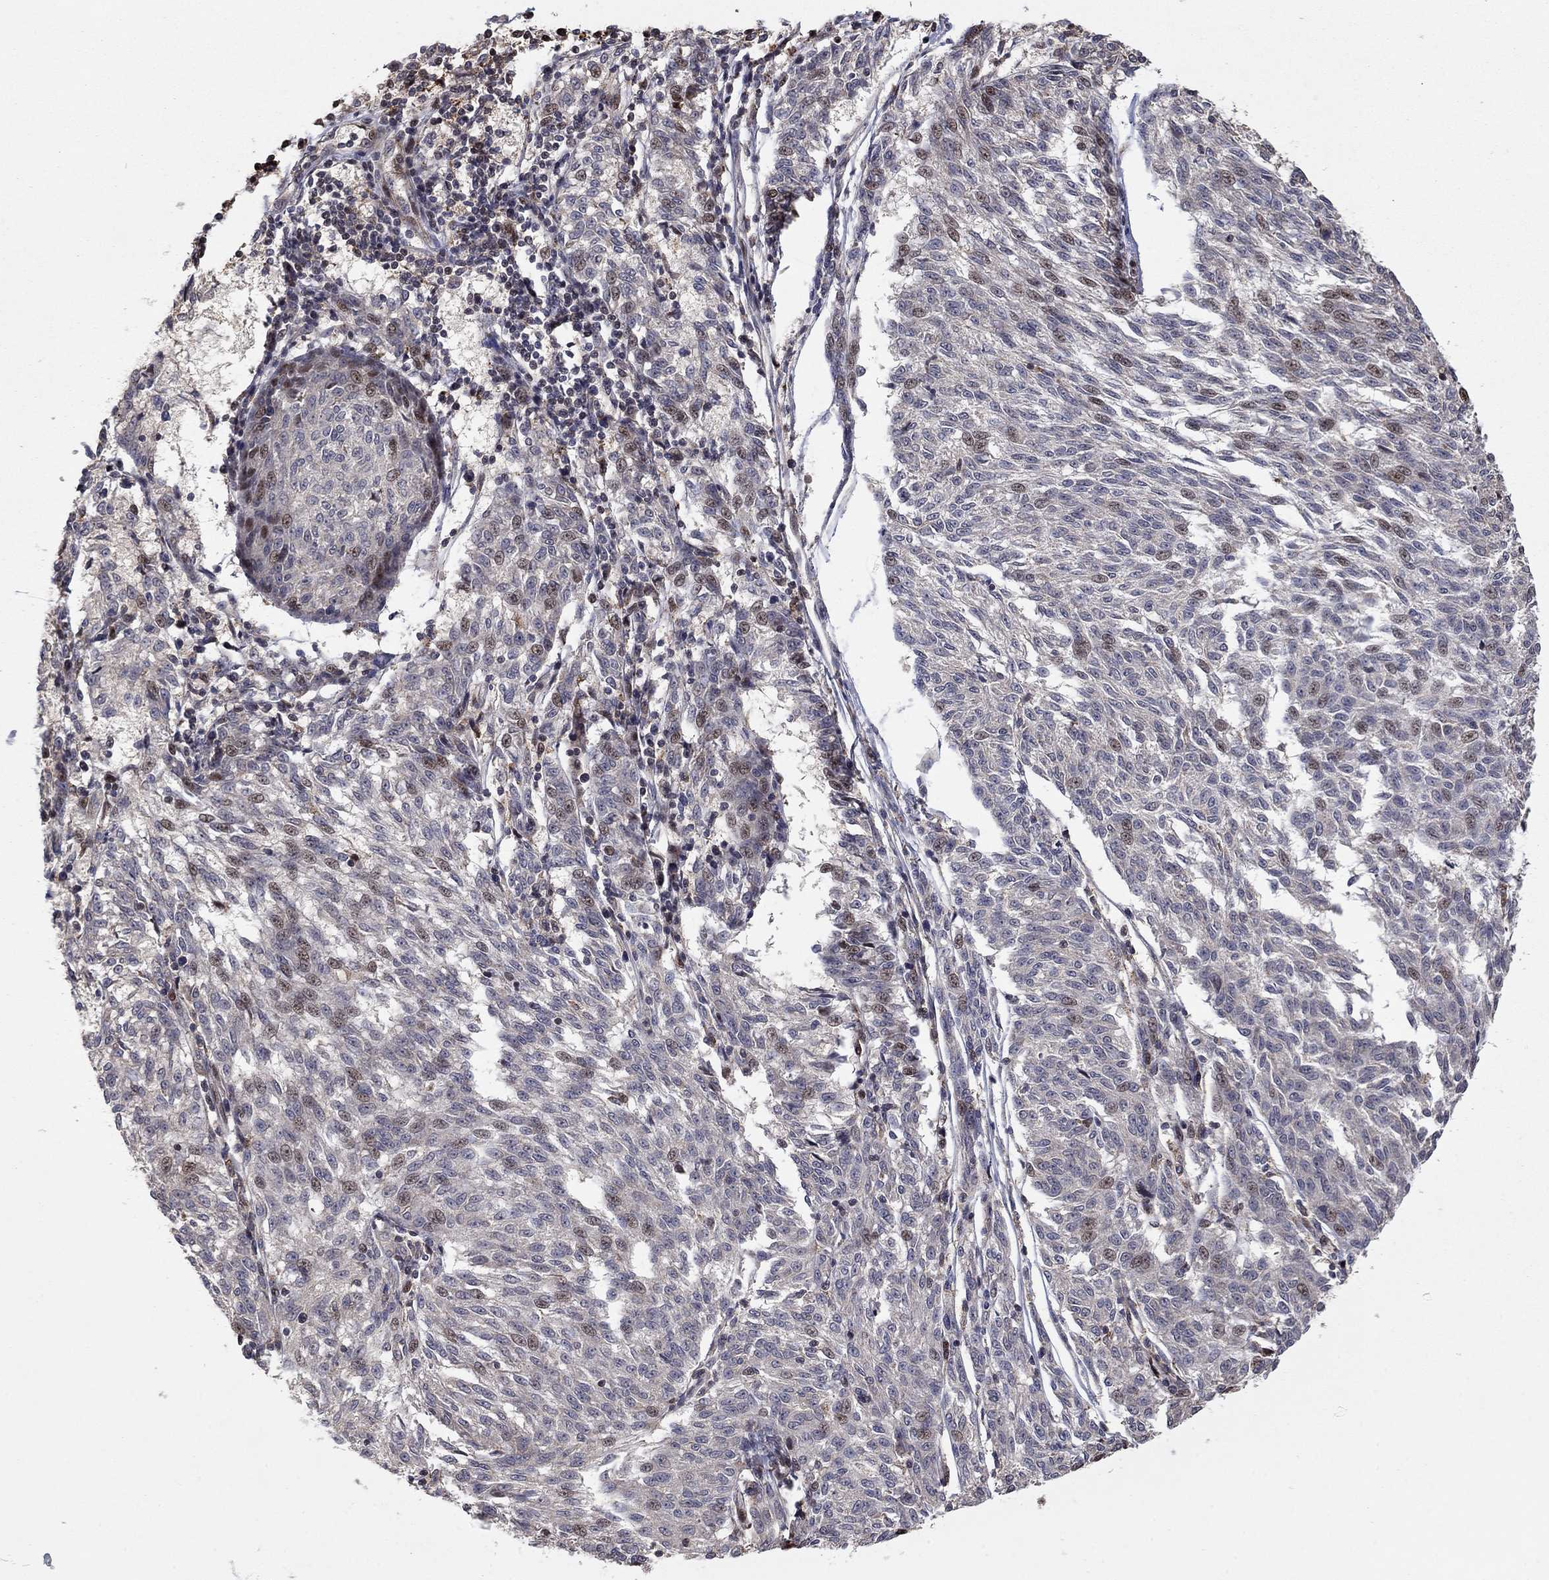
{"staining": {"intensity": "weak", "quantity": "<25%", "location": "nuclear"}, "tissue": "melanoma", "cell_type": "Tumor cells", "image_type": "cancer", "snomed": [{"axis": "morphology", "description": "Malignant melanoma, NOS"}, {"axis": "topography", "description": "Skin"}], "caption": "Immunohistochemistry (IHC) photomicrograph of neoplastic tissue: malignant melanoma stained with DAB displays no significant protein staining in tumor cells.", "gene": "LPCAT4", "patient": {"sex": "female", "age": 72}}